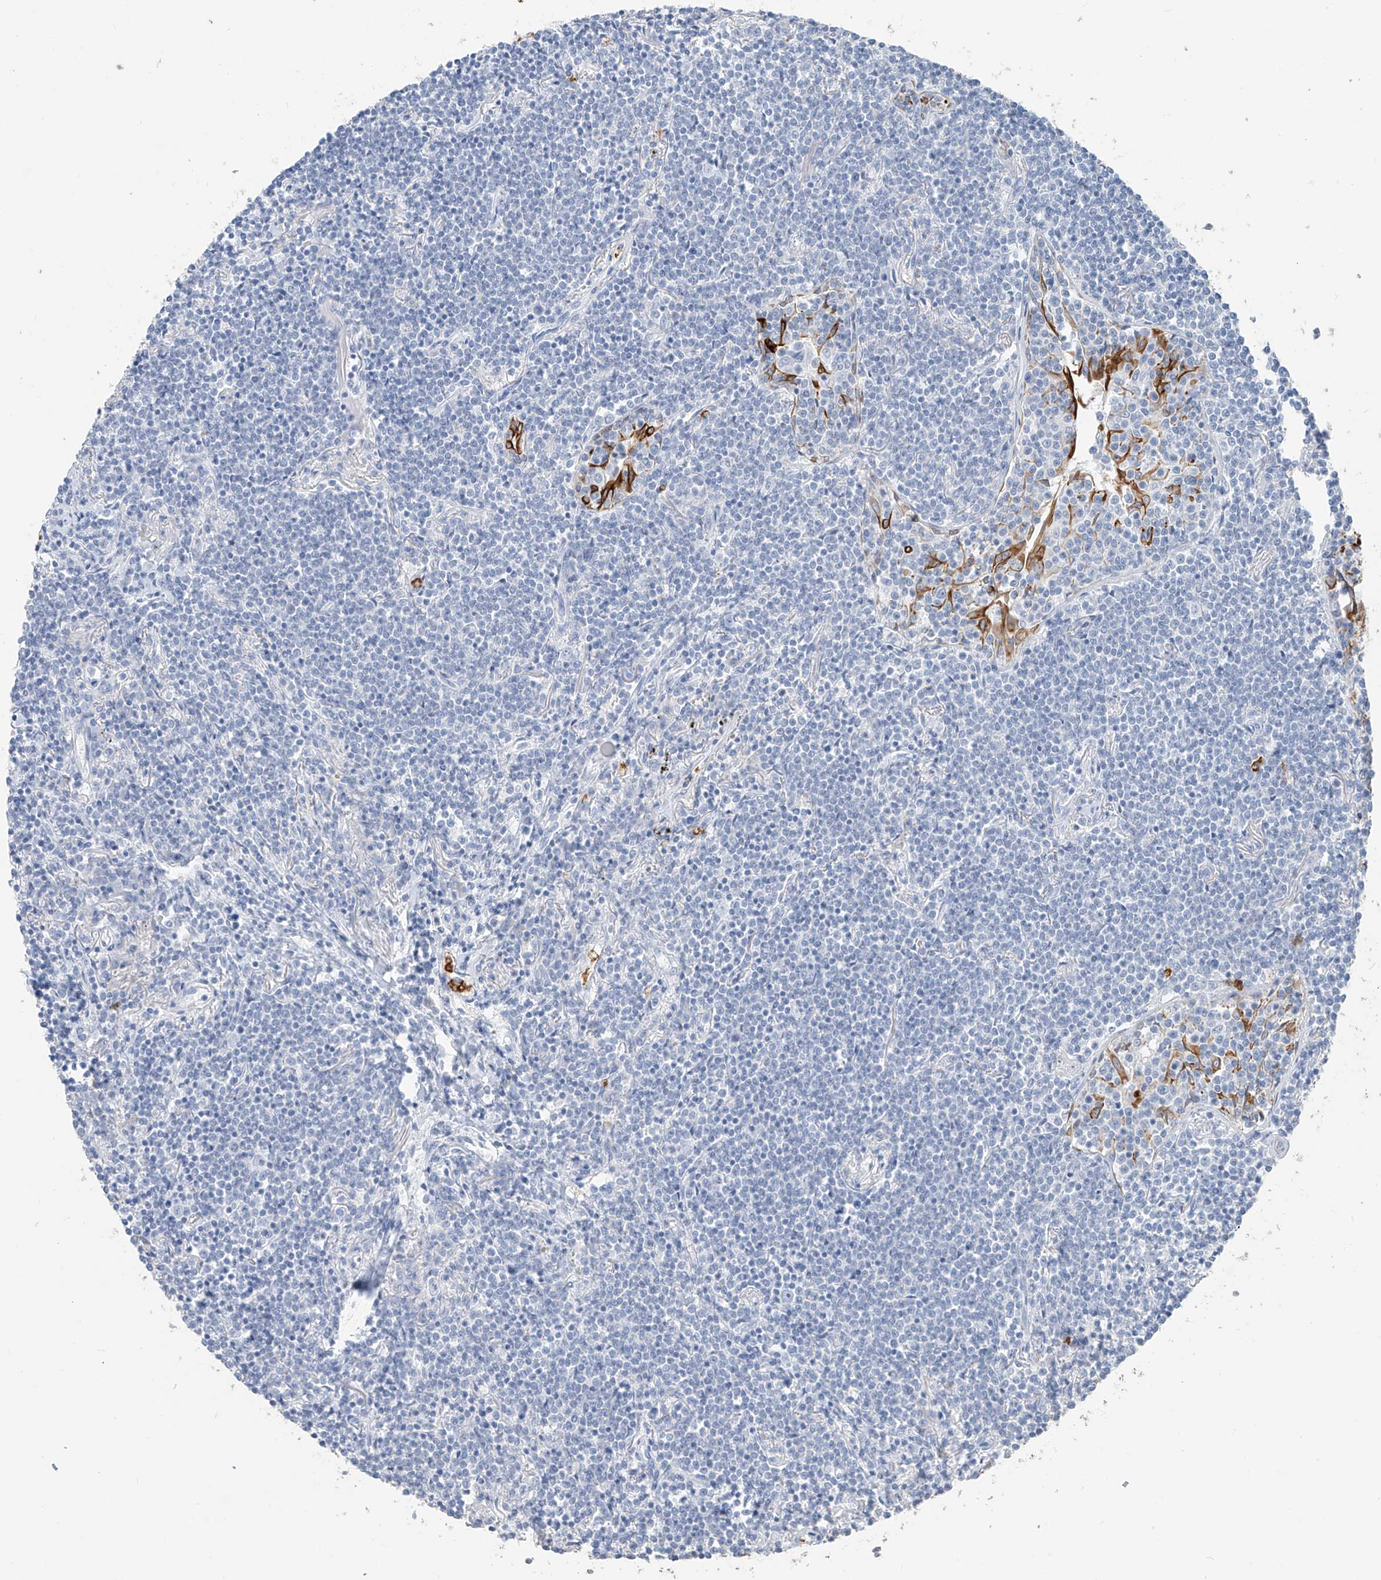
{"staining": {"intensity": "negative", "quantity": "none", "location": "none"}, "tissue": "lymphoma", "cell_type": "Tumor cells", "image_type": "cancer", "snomed": [{"axis": "morphology", "description": "Malignant lymphoma, non-Hodgkin's type, Low grade"}, {"axis": "topography", "description": "Lung"}], "caption": "An image of lymphoma stained for a protein shows no brown staining in tumor cells. The staining is performed using DAB (3,3'-diaminobenzidine) brown chromogen with nuclei counter-stained in using hematoxylin.", "gene": "PAFAH1B3", "patient": {"sex": "female", "age": 71}}